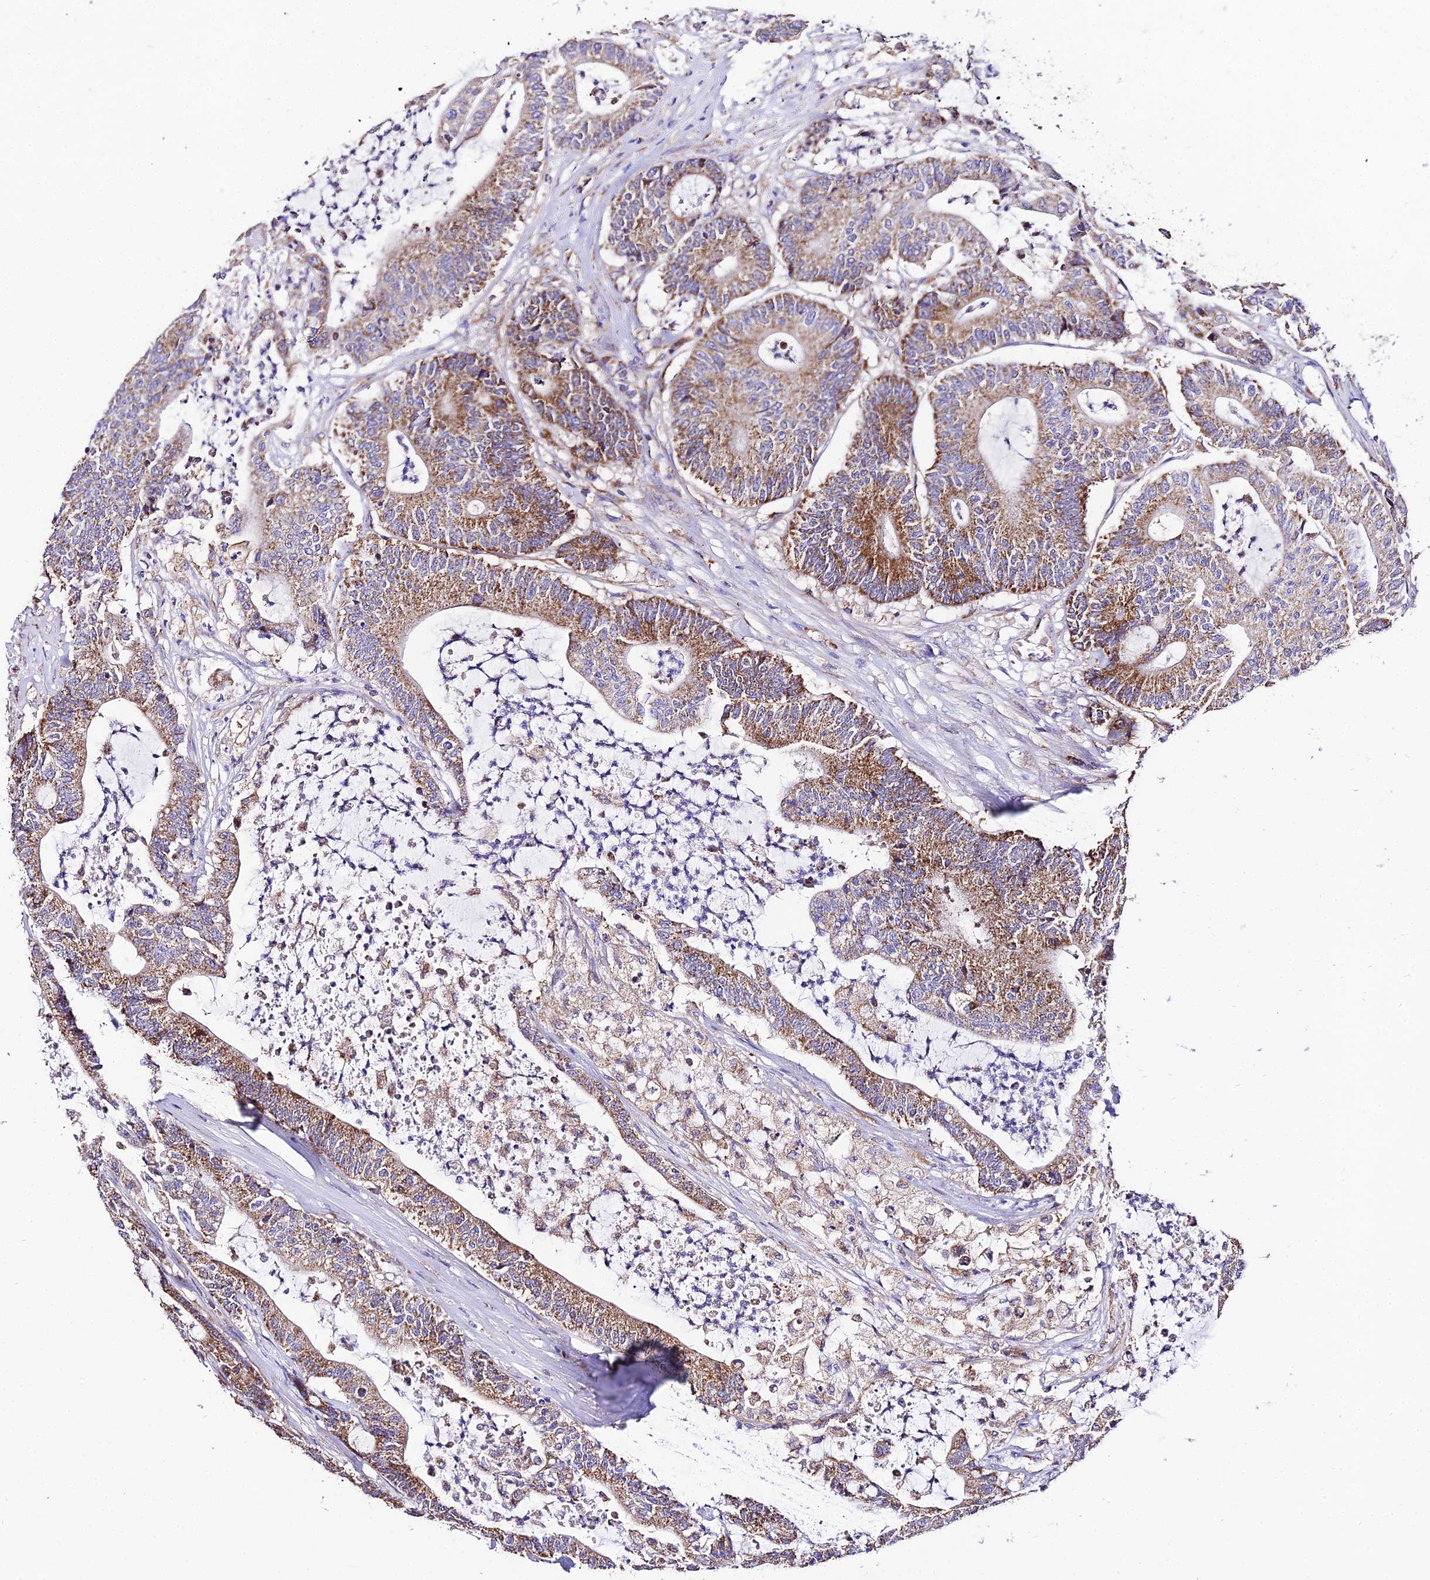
{"staining": {"intensity": "moderate", "quantity": ">75%", "location": "cytoplasmic/membranous"}, "tissue": "colorectal cancer", "cell_type": "Tumor cells", "image_type": "cancer", "snomed": [{"axis": "morphology", "description": "Adenocarcinoma, NOS"}, {"axis": "topography", "description": "Colon"}], "caption": "Immunohistochemical staining of colorectal adenocarcinoma demonstrates medium levels of moderate cytoplasmic/membranous protein expression in about >75% of tumor cells.", "gene": "OCIAD1", "patient": {"sex": "female", "age": 84}}